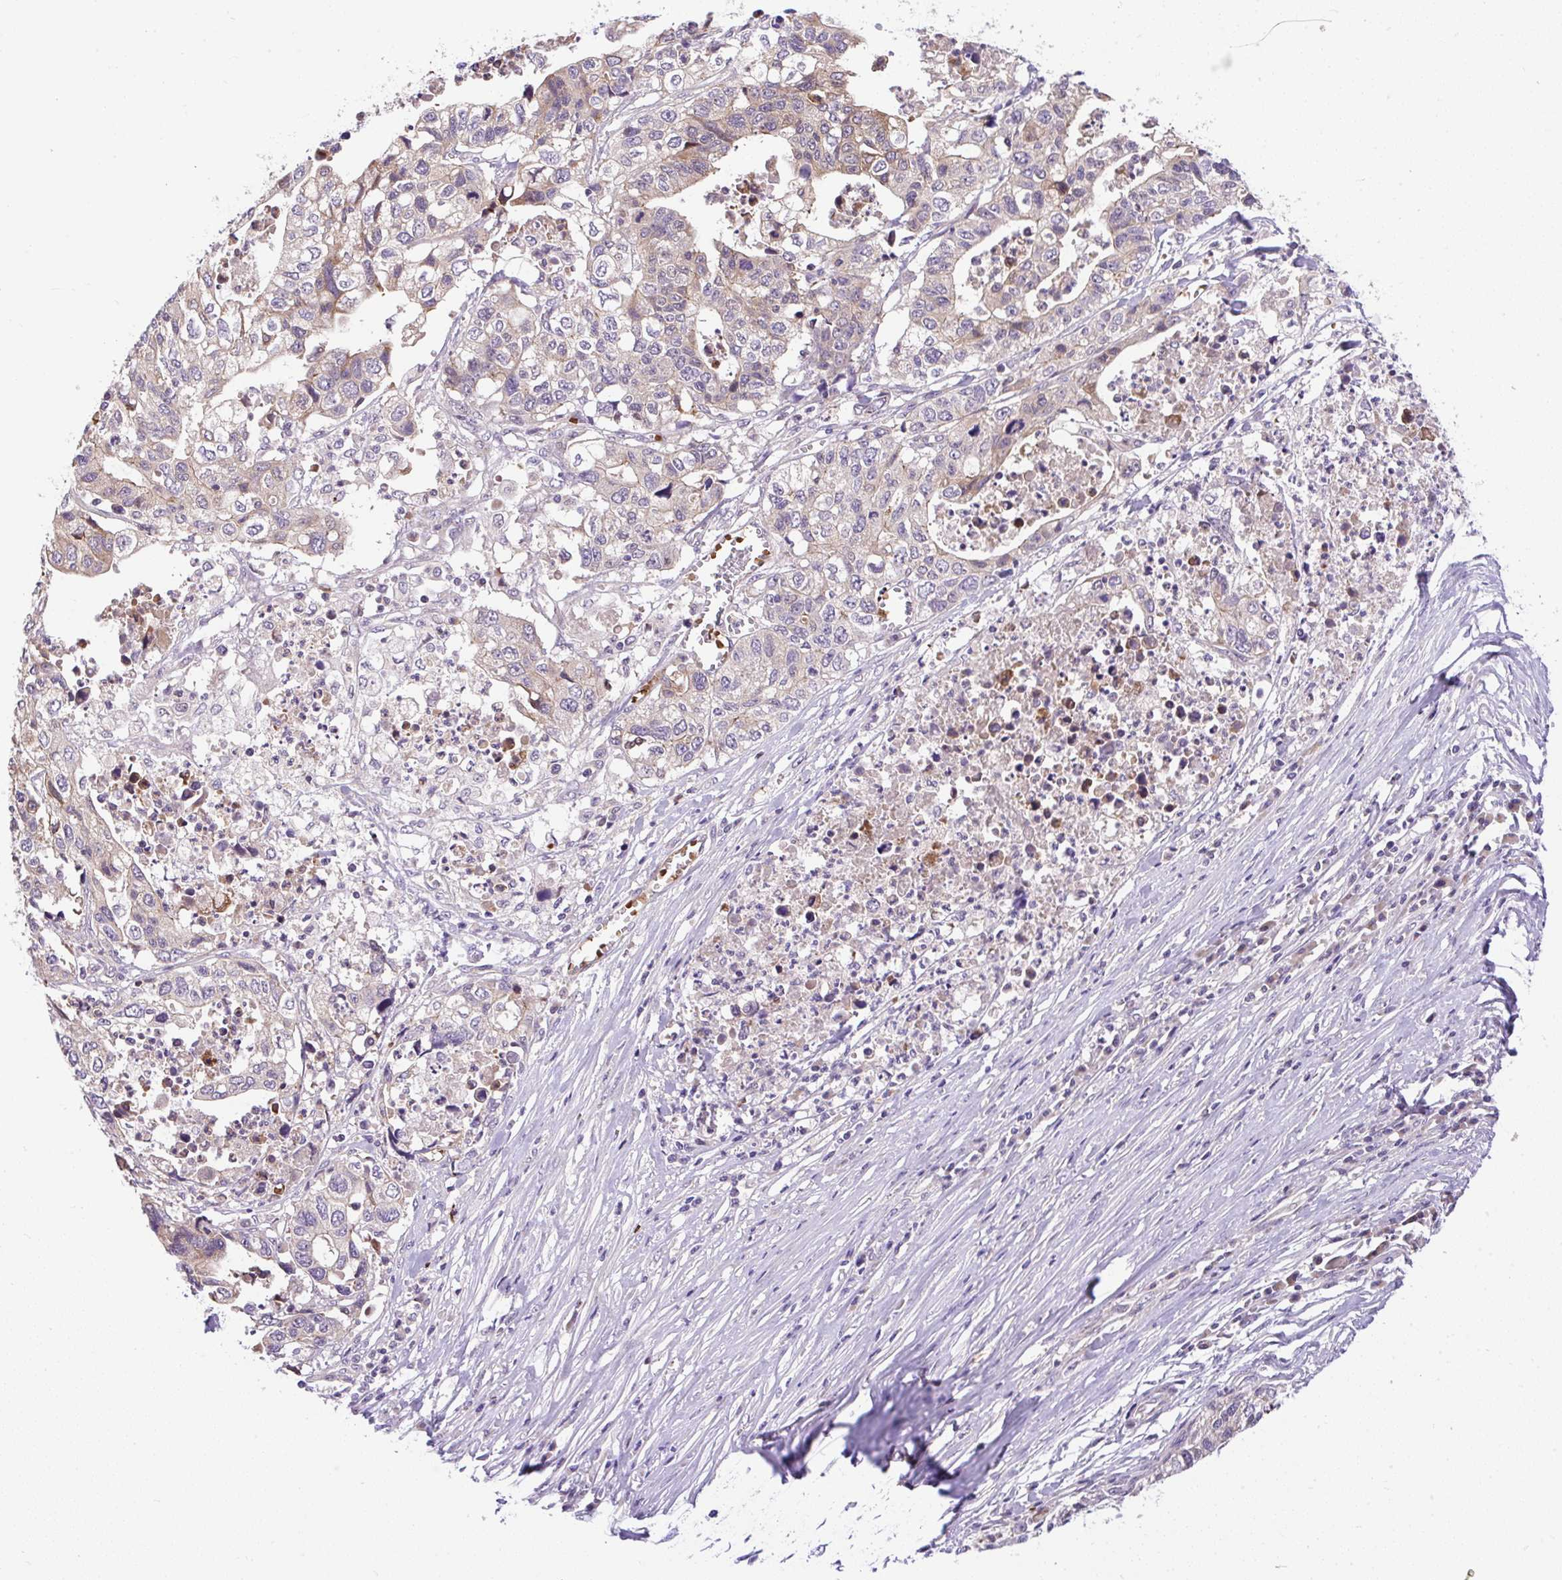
{"staining": {"intensity": "moderate", "quantity": "25%-75%", "location": "cytoplasmic/membranous"}, "tissue": "stomach cancer", "cell_type": "Tumor cells", "image_type": "cancer", "snomed": [{"axis": "morphology", "description": "Adenocarcinoma, NOS"}, {"axis": "topography", "description": "Stomach, upper"}], "caption": "Protein analysis of stomach adenocarcinoma tissue exhibits moderate cytoplasmic/membranous positivity in about 25%-75% of tumor cells.", "gene": "CHIA", "patient": {"sex": "female", "age": 67}}